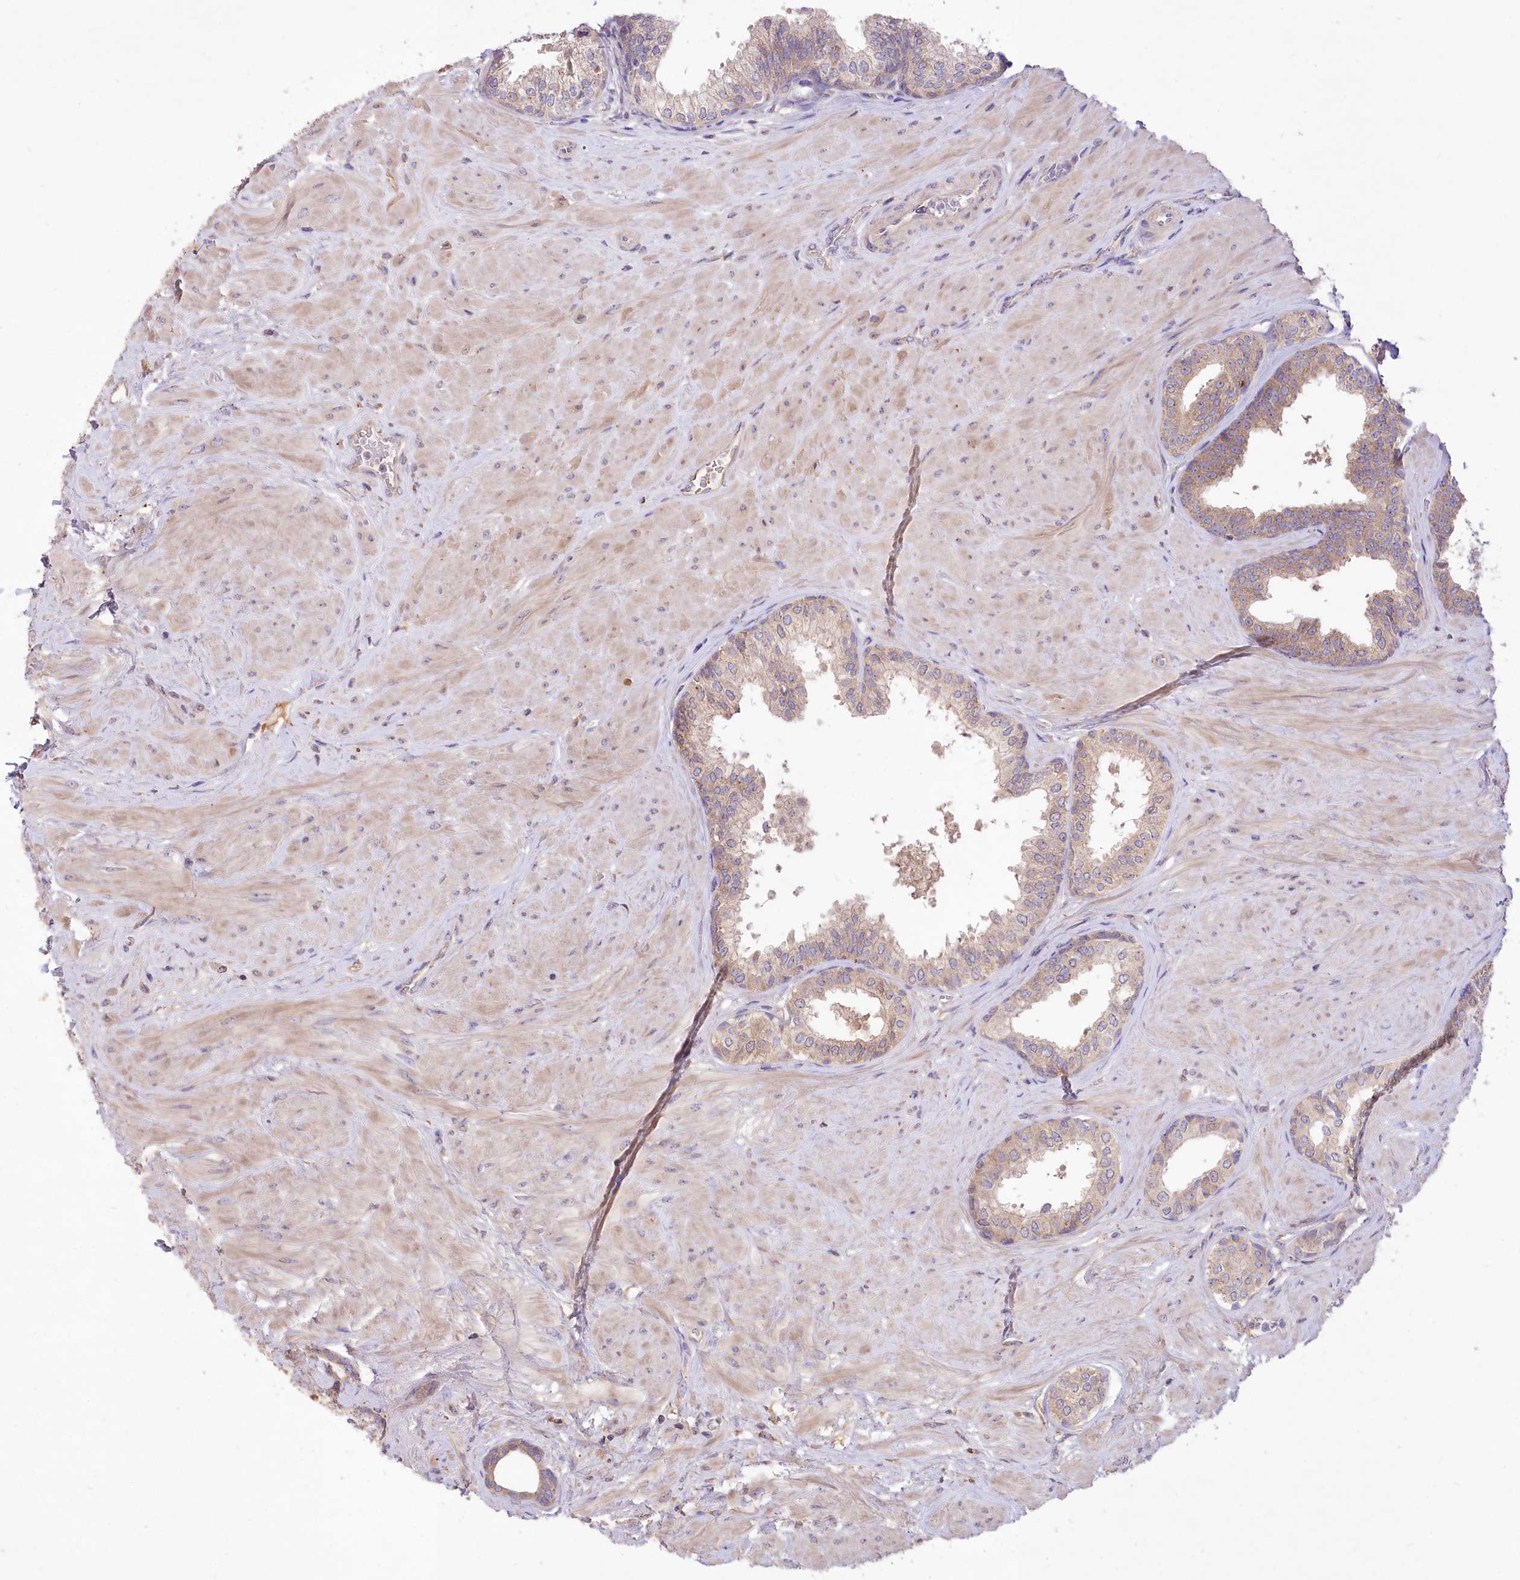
{"staining": {"intensity": "weak", "quantity": "25%-75%", "location": "cytoplasmic/membranous"}, "tissue": "prostate", "cell_type": "Glandular cells", "image_type": "normal", "snomed": [{"axis": "morphology", "description": "Normal tissue, NOS"}, {"axis": "topography", "description": "Prostate"}], "caption": "The micrograph reveals a brown stain indicating the presence of a protein in the cytoplasmic/membranous of glandular cells in prostate. The staining was performed using DAB to visualize the protein expression in brown, while the nuclei were stained in blue with hematoxylin (Magnification: 20x).", "gene": "PBLD", "patient": {"sex": "male", "age": 48}}